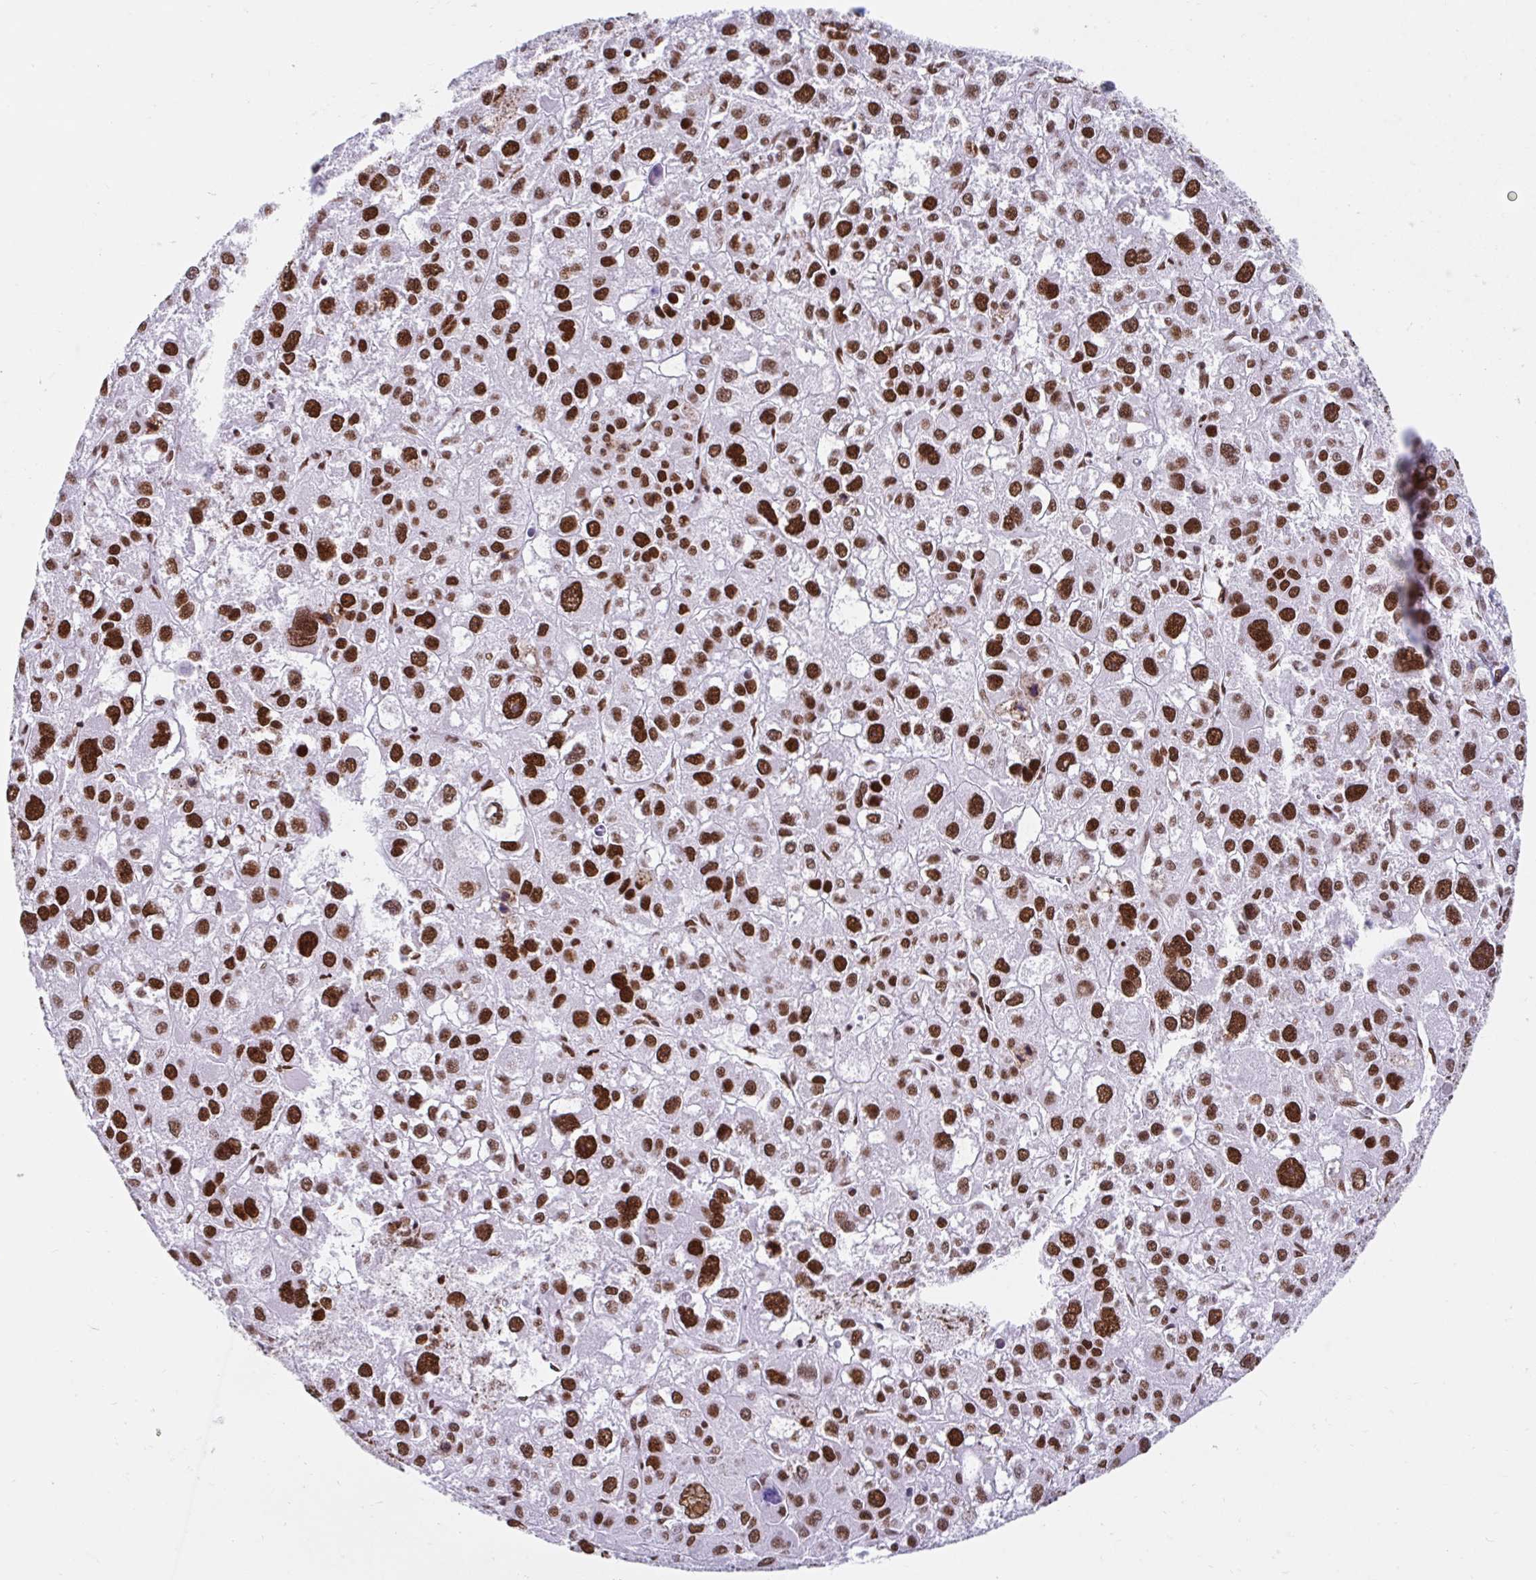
{"staining": {"intensity": "strong", "quantity": ">75%", "location": "nuclear"}, "tissue": "liver cancer", "cell_type": "Tumor cells", "image_type": "cancer", "snomed": [{"axis": "morphology", "description": "Carcinoma, Hepatocellular, NOS"}, {"axis": "topography", "description": "Liver"}], "caption": "Hepatocellular carcinoma (liver) stained with a protein marker demonstrates strong staining in tumor cells.", "gene": "KHDRBS1", "patient": {"sex": "male", "age": 73}}